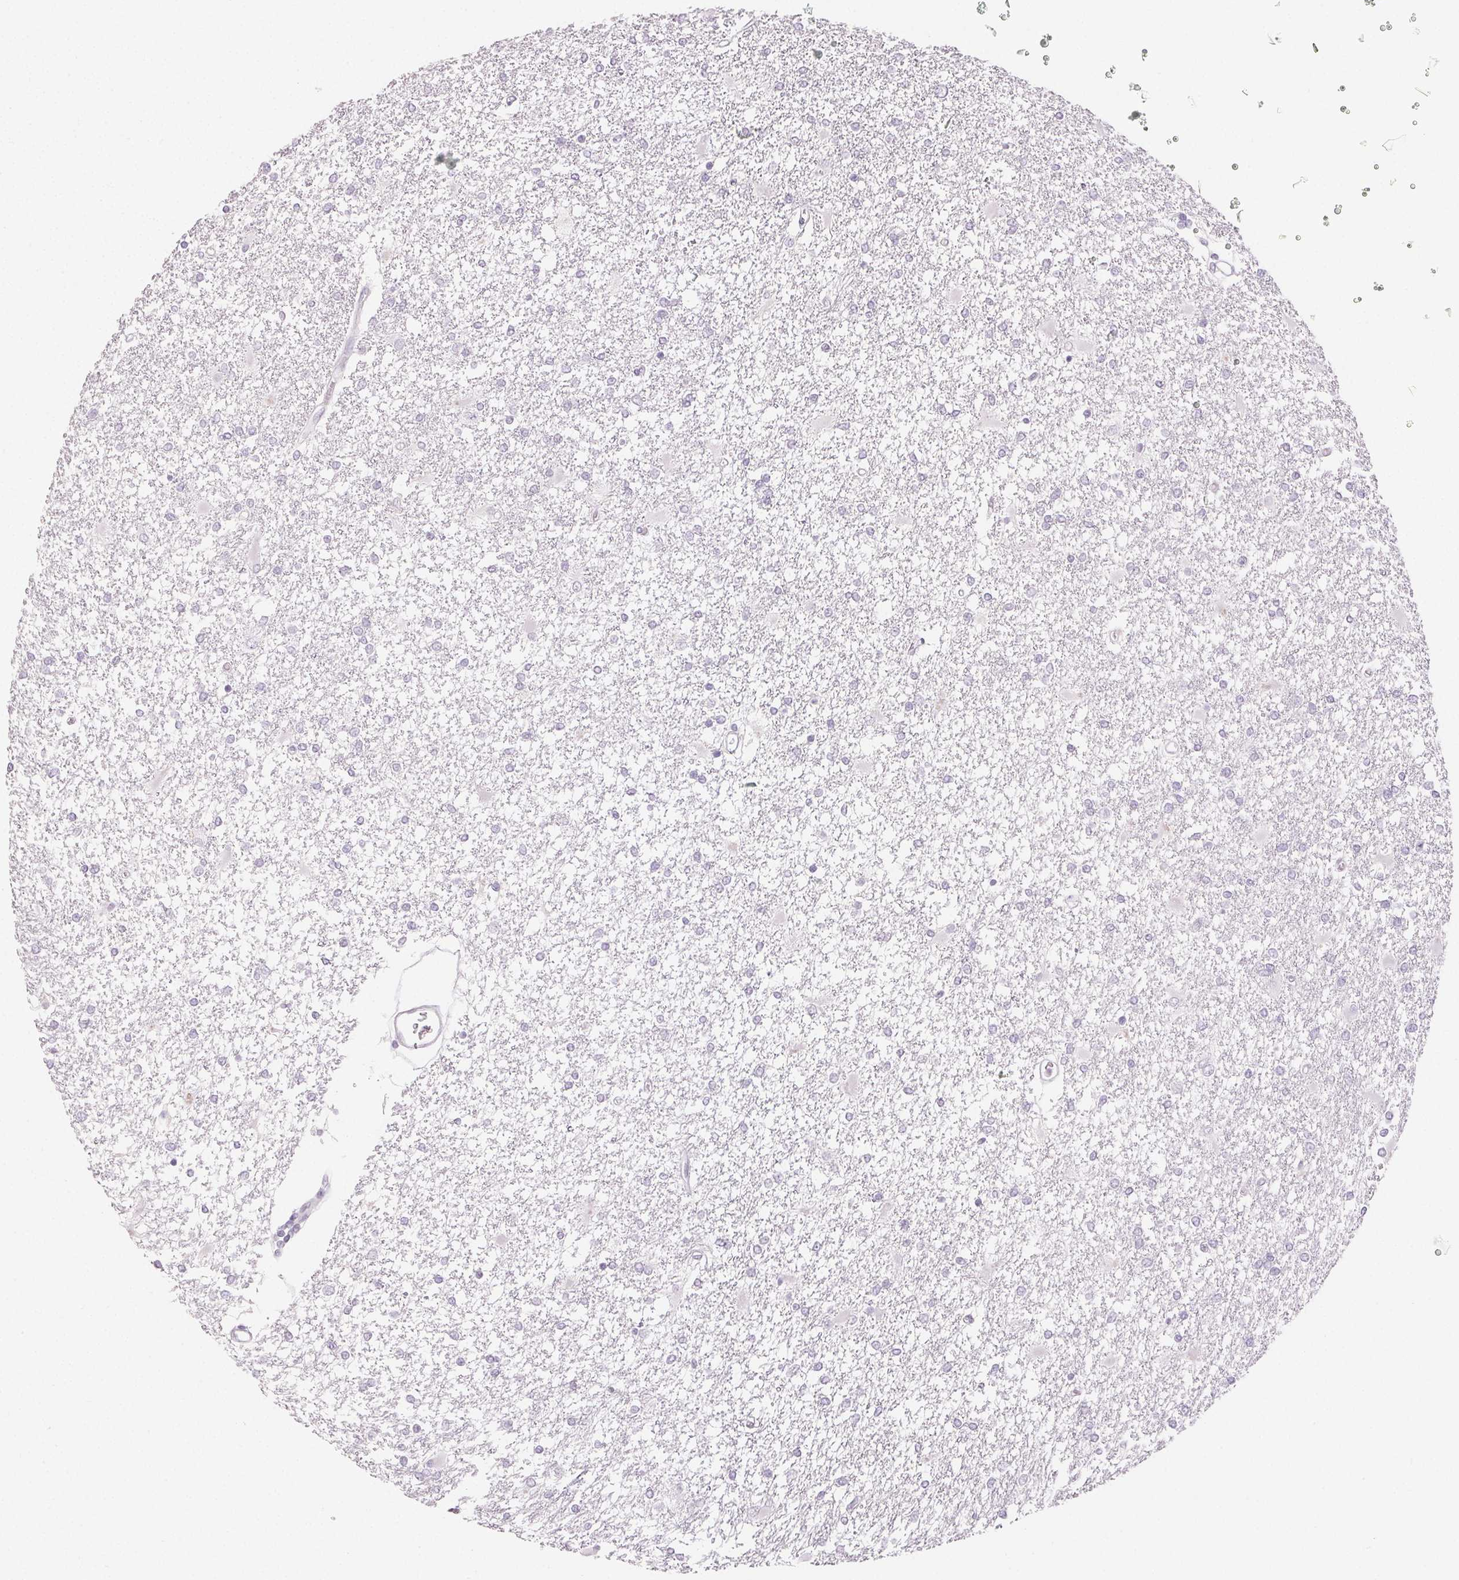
{"staining": {"intensity": "negative", "quantity": "none", "location": "none"}, "tissue": "glioma", "cell_type": "Tumor cells", "image_type": "cancer", "snomed": [{"axis": "morphology", "description": "Glioma, malignant, High grade"}, {"axis": "topography", "description": "Cerebral cortex"}], "caption": "Immunohistochemistry image of neoplastic tissue: glioma stained with DAB reveals no significant protein staining in tumor cells.", "gene": "PI3", "patient": {"sex": "male", "age": 79}}